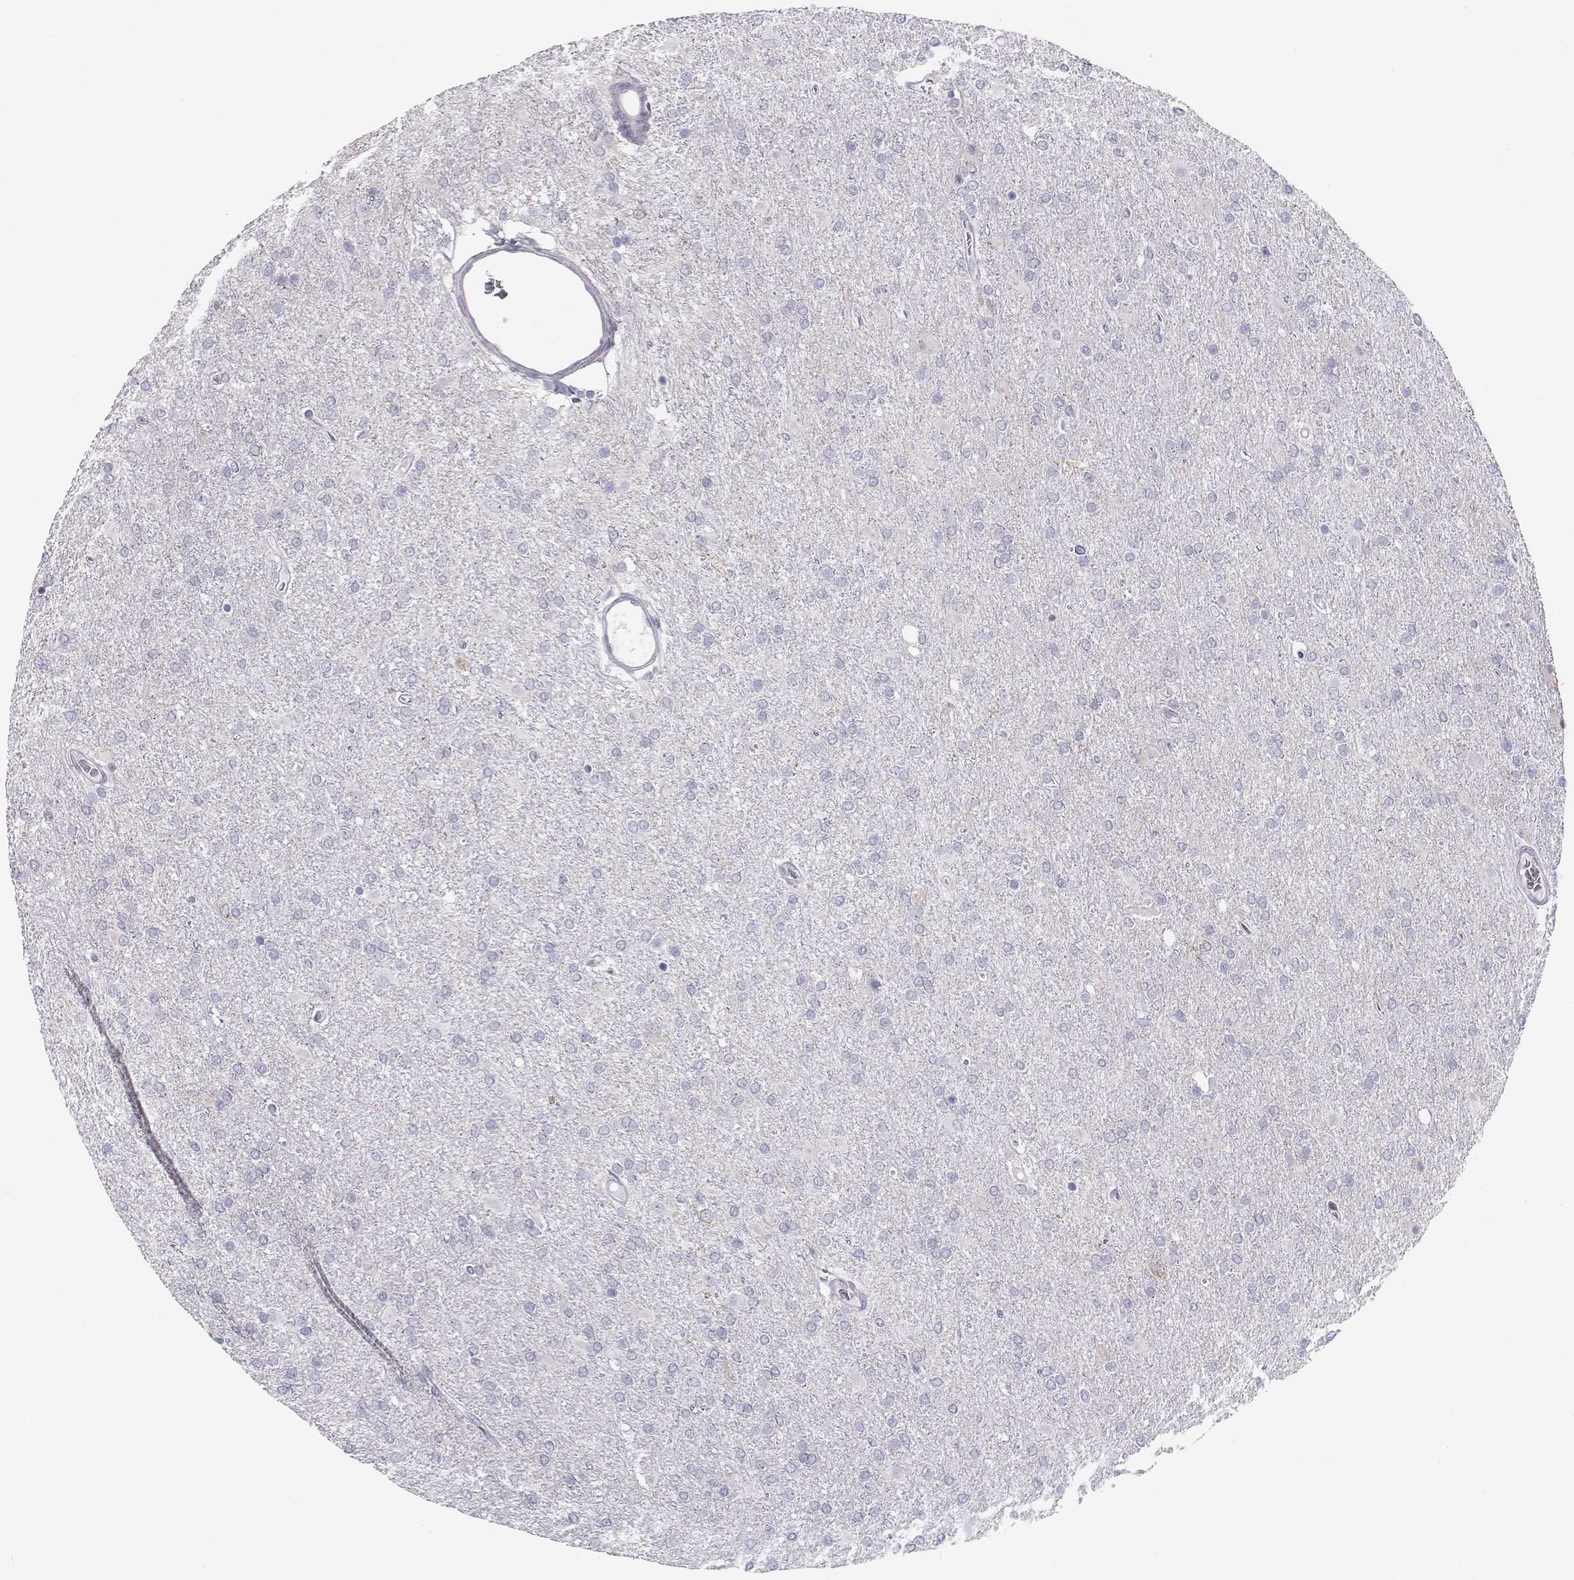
{"staining": {"intensity": "negative", "quantity": "none", "location": "none"}, "tissue": "glioma", "cell_type": "Tumor cells", "image_type": "cancer", "snomed": [{"axis": "morphology", "description": "Glioma, malignant, High grade"}, {"axis": "topography", "description": "Cerebral cortex"}], "caption": "Histopathology image shows no significant protein positivity in tumor cells of glioma. (Brightfield microscopy of DAB immunohistochemistry (IHC) at high magnification).", "gene": "CHST14", "patient": {"sex": "male", "age": 70}}